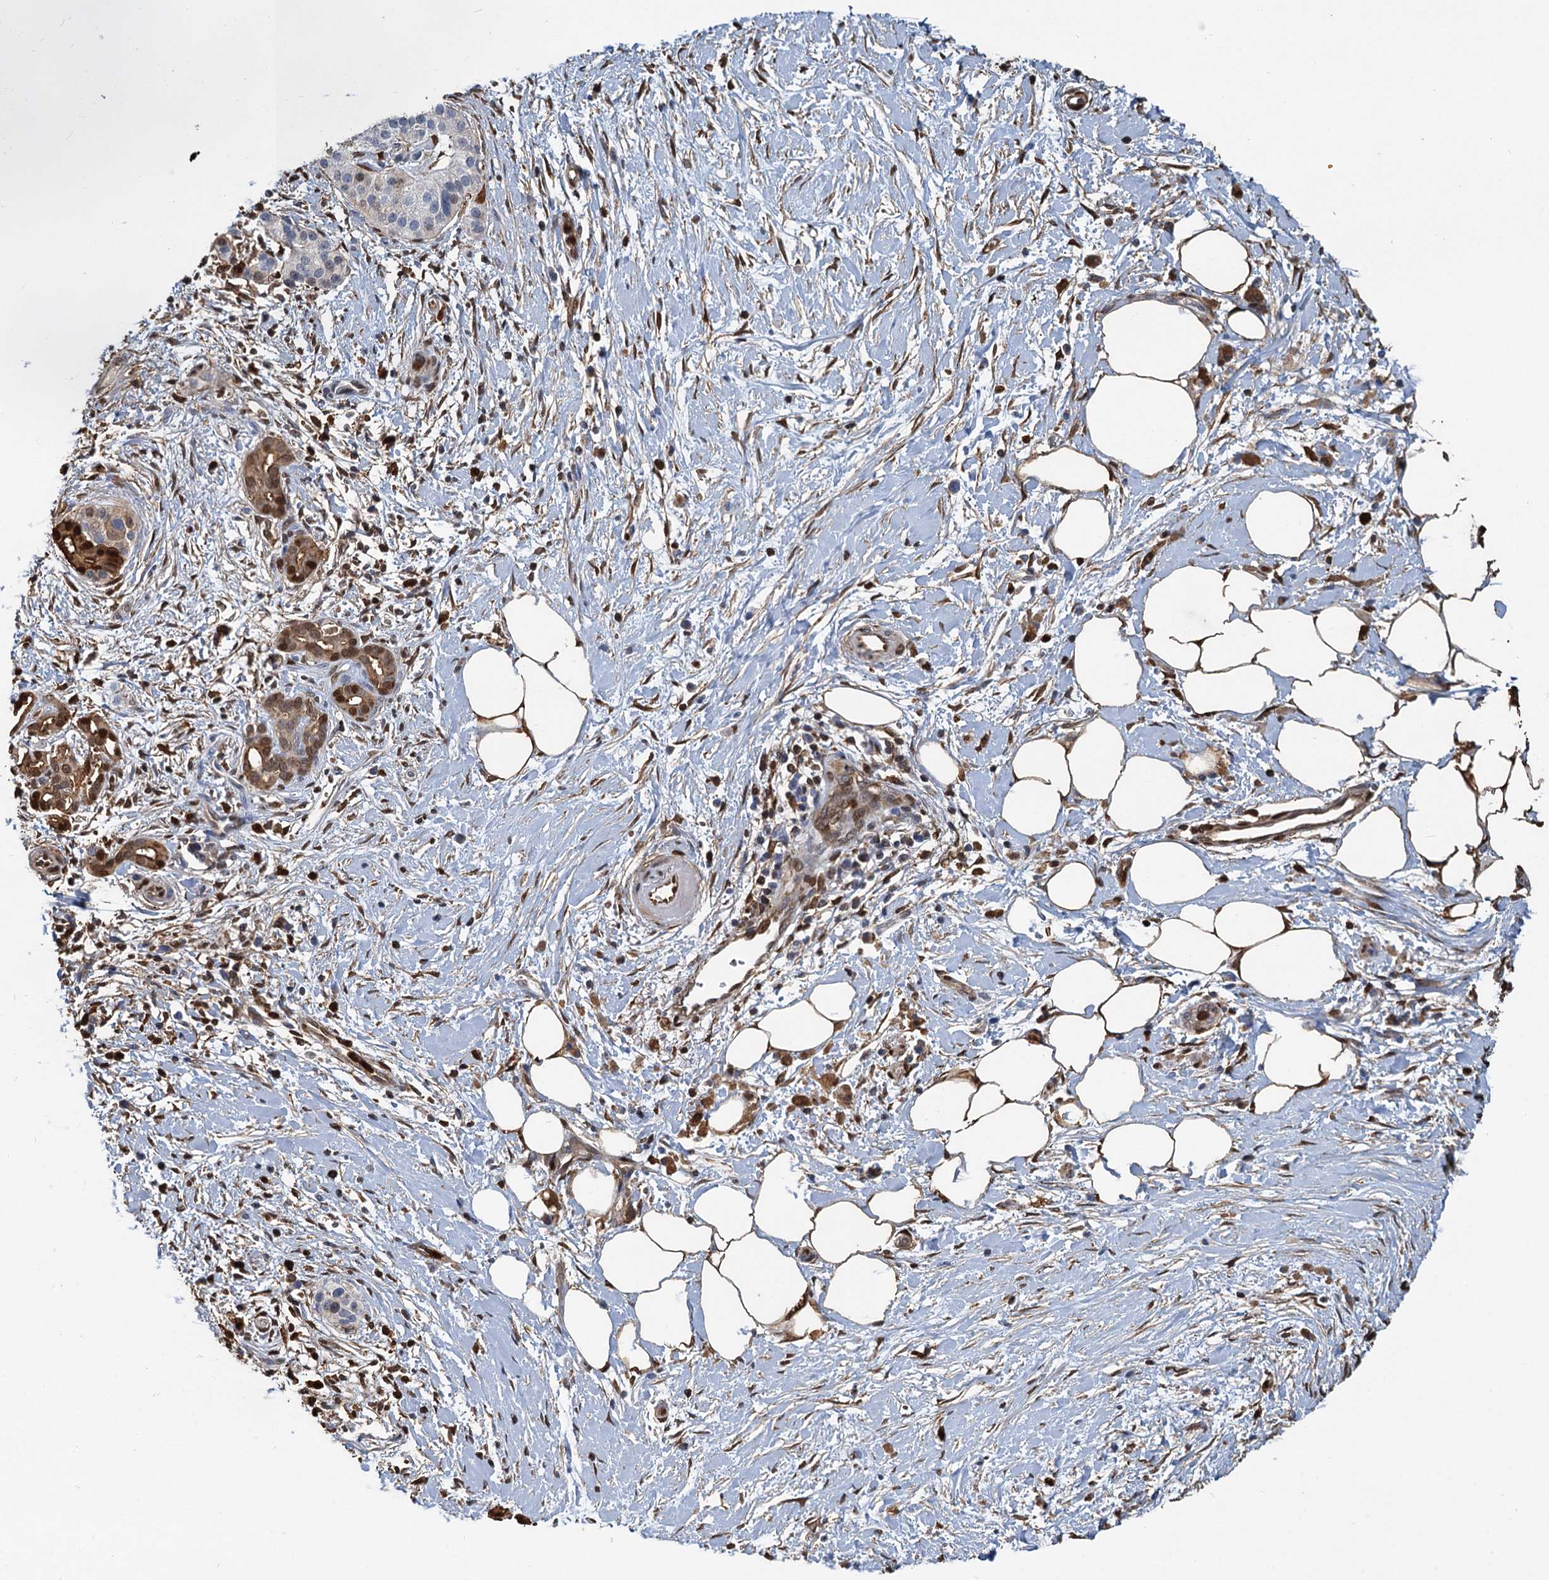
{"staining": {"intensity": "moderate", "quantity": ">75%", "location": "cytoplasmic/membranous,nuclear"}, "tissue": "pancreatic cancer", "cell_type": "Tumor cells", "image_type": "cancer", "snomed": [{"axis": "morphology", "description": "Adenocarcinoma, NOS"}, {"axis": "topography", "description": "Pancreas"}], "caption": "This is an image of immunohistochemistry staining of pancreatic cancer (adenocarcinoma), which shows moderate staining in the cytoplasmic/membranous and nuclear of tumor cells.", "gene": "S100A6", "patient": {"sex": "male", "age": 58}}